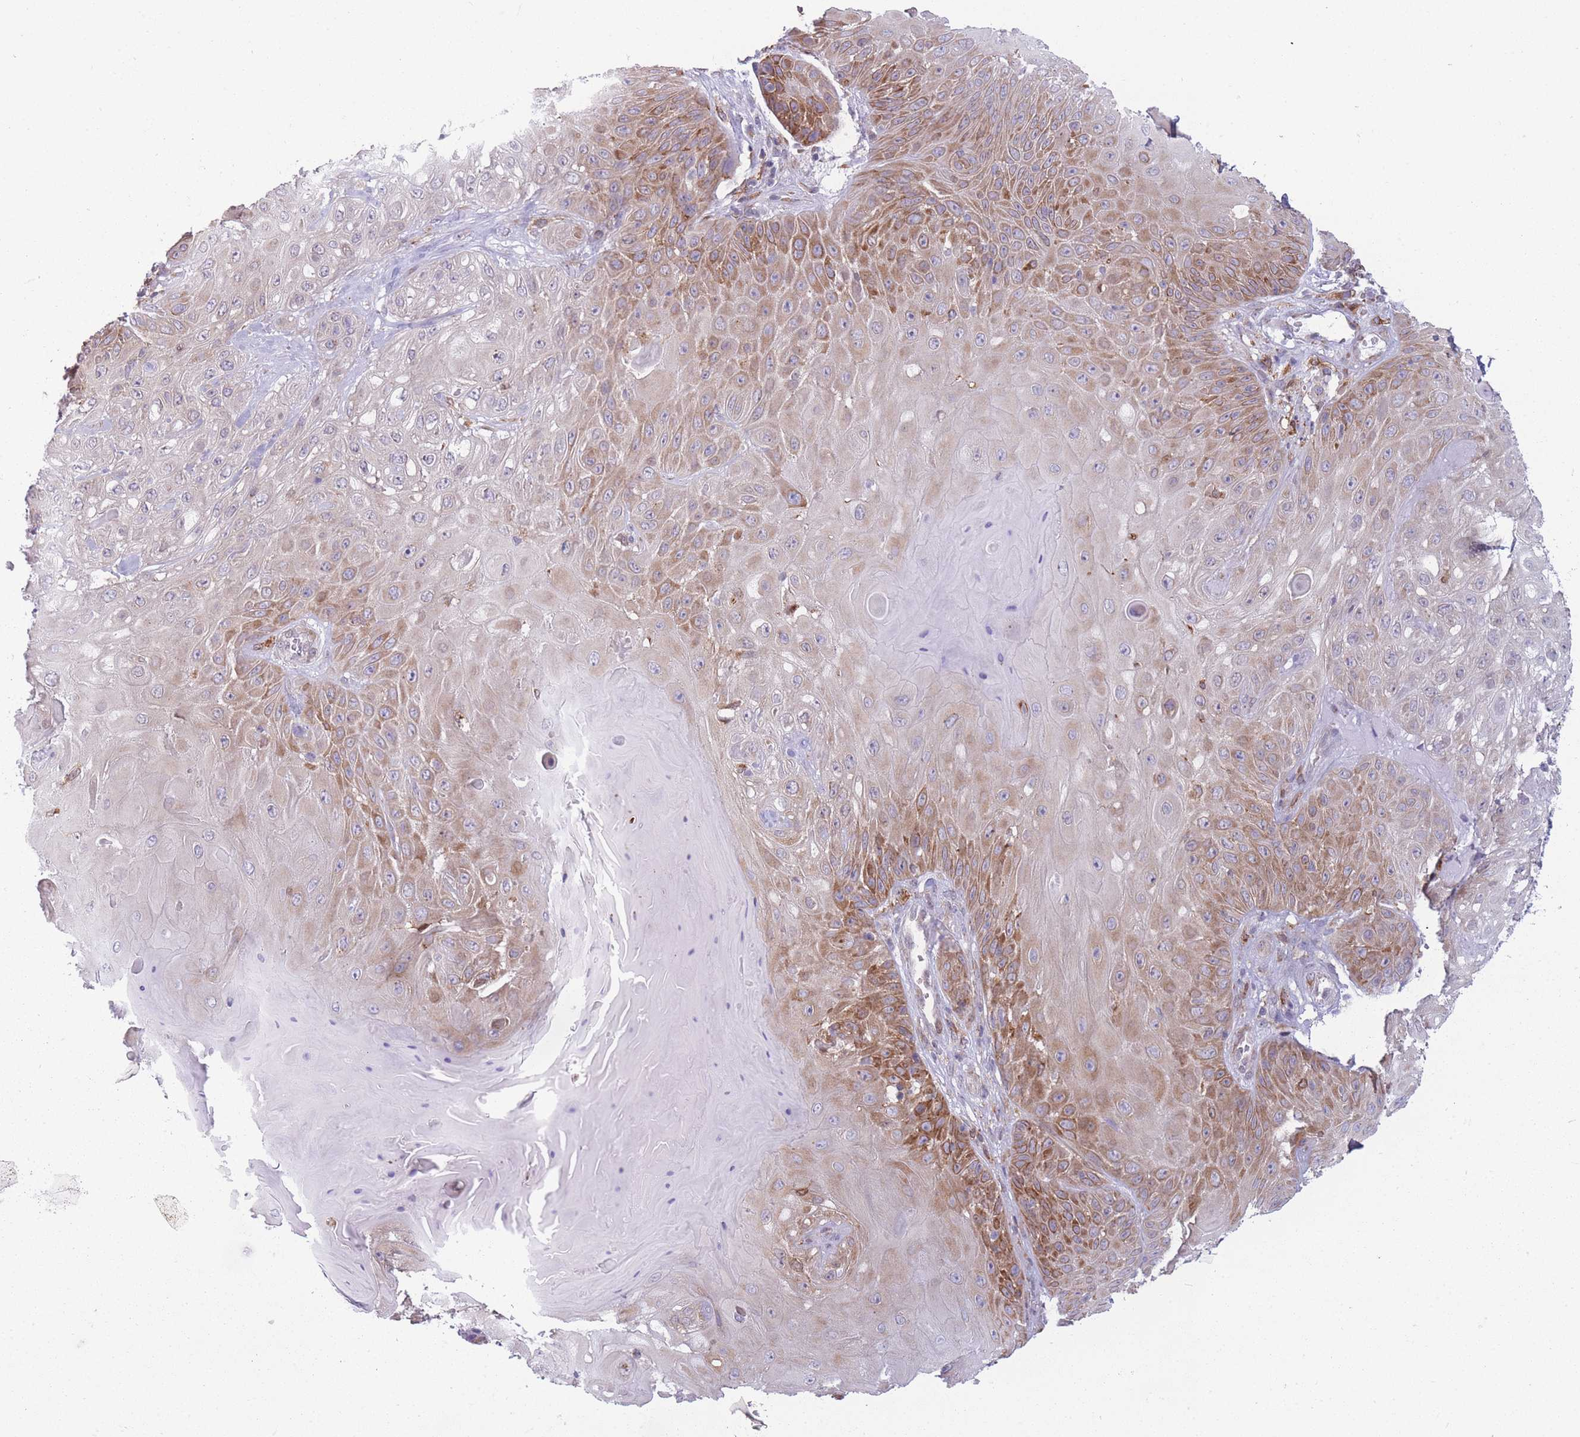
{"staining": {"intensity": "moderate", "quantity": "25%-75%", "location": "cytoplasmic/membranous"}, "tissue": "skin cancer", "cell_type": "Tumor cells", "image_type": "cancer", "snomed": [{"axis": "morphology", "description": "Normal tissue, NOS"}, {"axis": "morphology", "description": "Squamous cell carcinoma, NOS"}, {"axis": "topography", "description": "Skin"}, {"axis": "topography", "description": "Cartilage tissue"}], "caption": "Squamous cell carcinoma (skin) stained with DAB (3,3'-diaminobenzidine) immunohistochemistry (IHC) exhibits medium levels of moderate cytoplasmic/membranous positivity in about 25%-75% of tumor cells.", "gene": "TMEM121", "patient": {"sex": "female", "age": 79}}